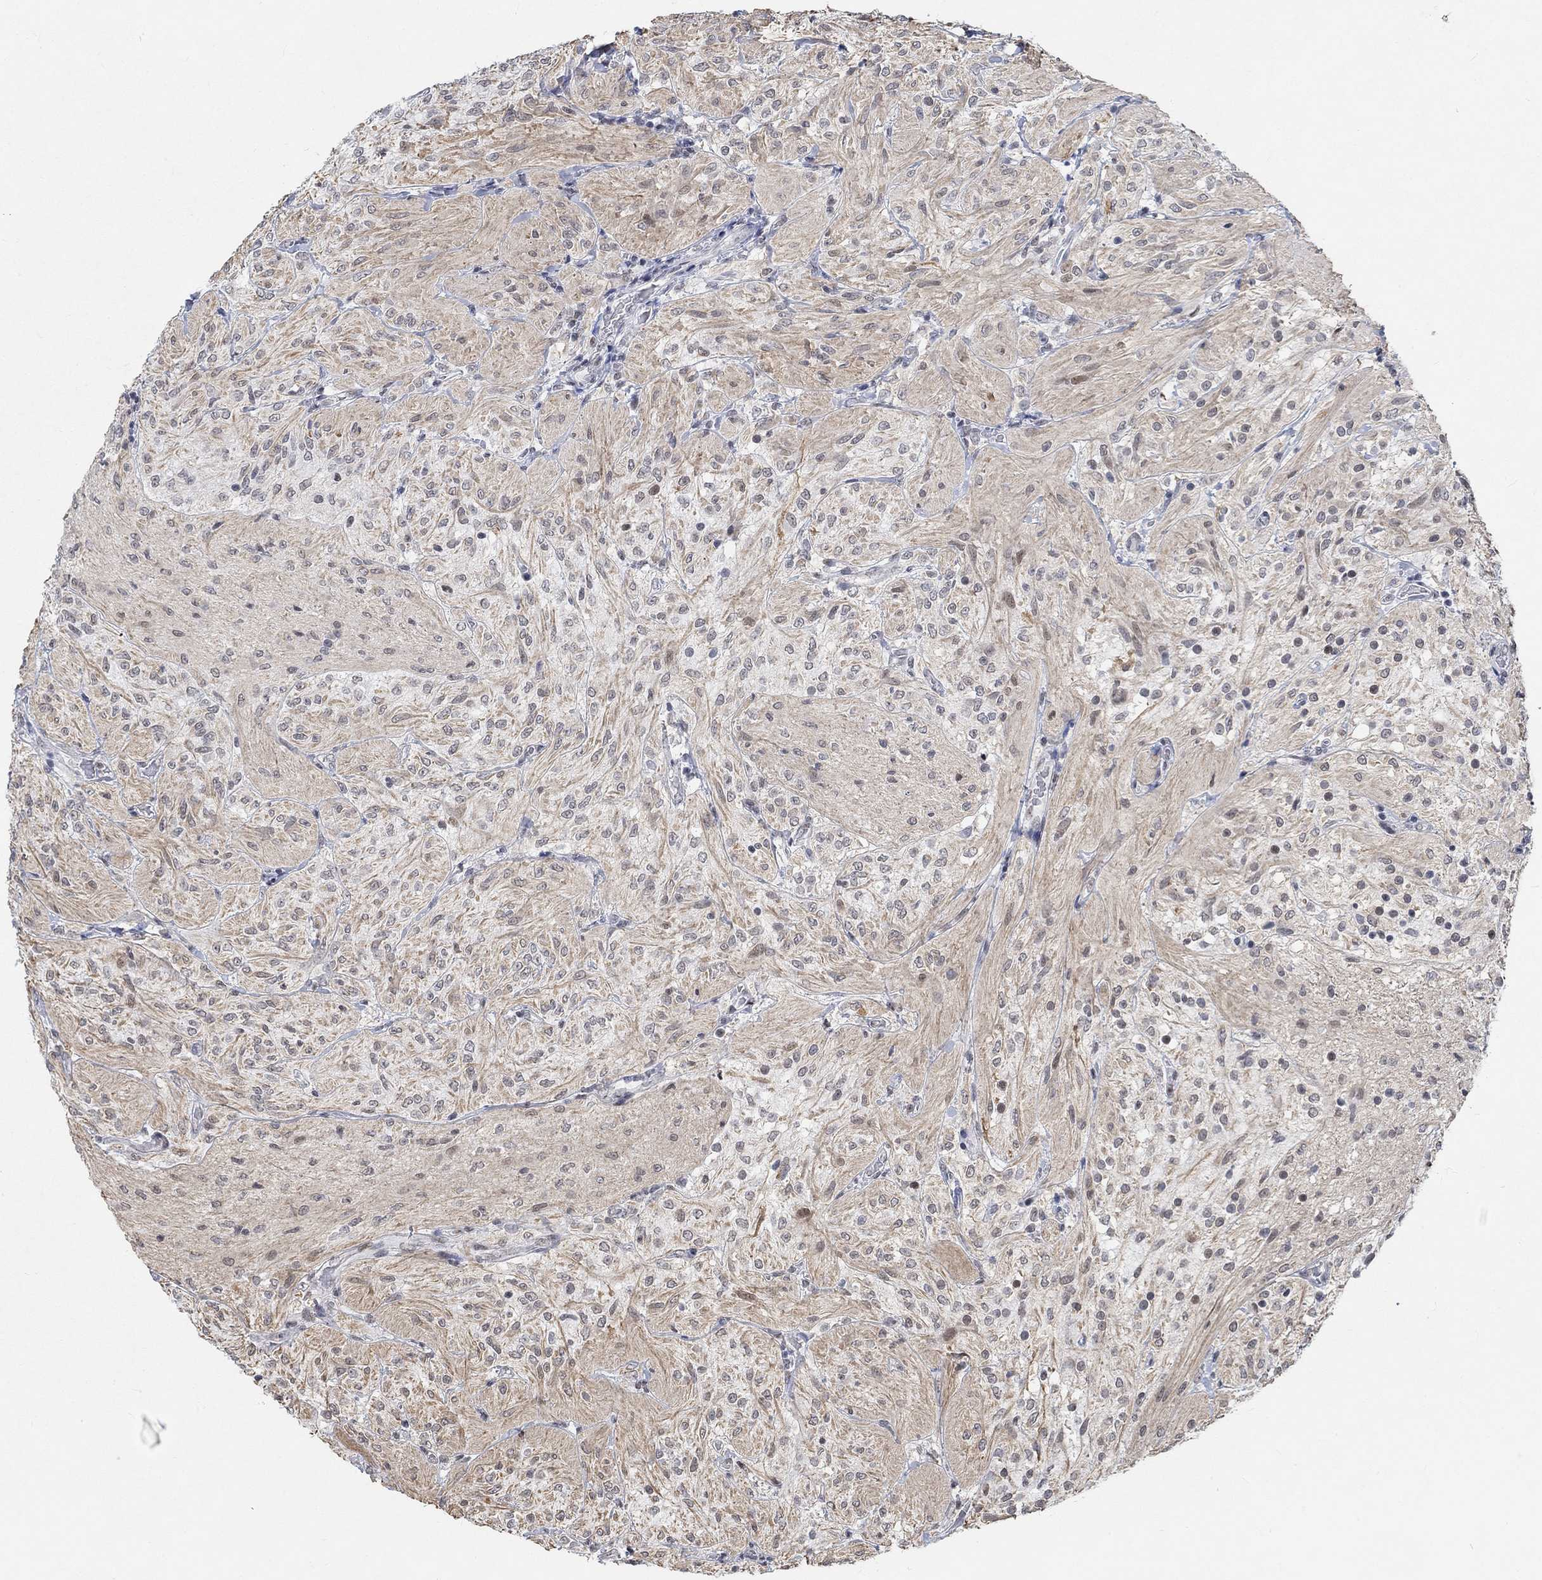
{"staining": {"intensity": "weak", "quantity": ">75%", "location": "cytoplasmic/membranous"}, "tissue": "glioma", "cell_type": "Tumor cells", "image_type": "cancer", "snomed": [{"axis": "morphology", "description": "Glioma, malignant, Low grade"}, {"axis": "topography", "description": "Brain"}], "caption": "The immunohistochemical stain highlights weak cytoplasmic/membranous positivity in tumor cells of malignant glioma (low-grade) tissue. (DAB = brown stain, brightfield microscopy at high magnification).", "gene": "KCNH8", "patient": {"sex": "male", "age": 3}}